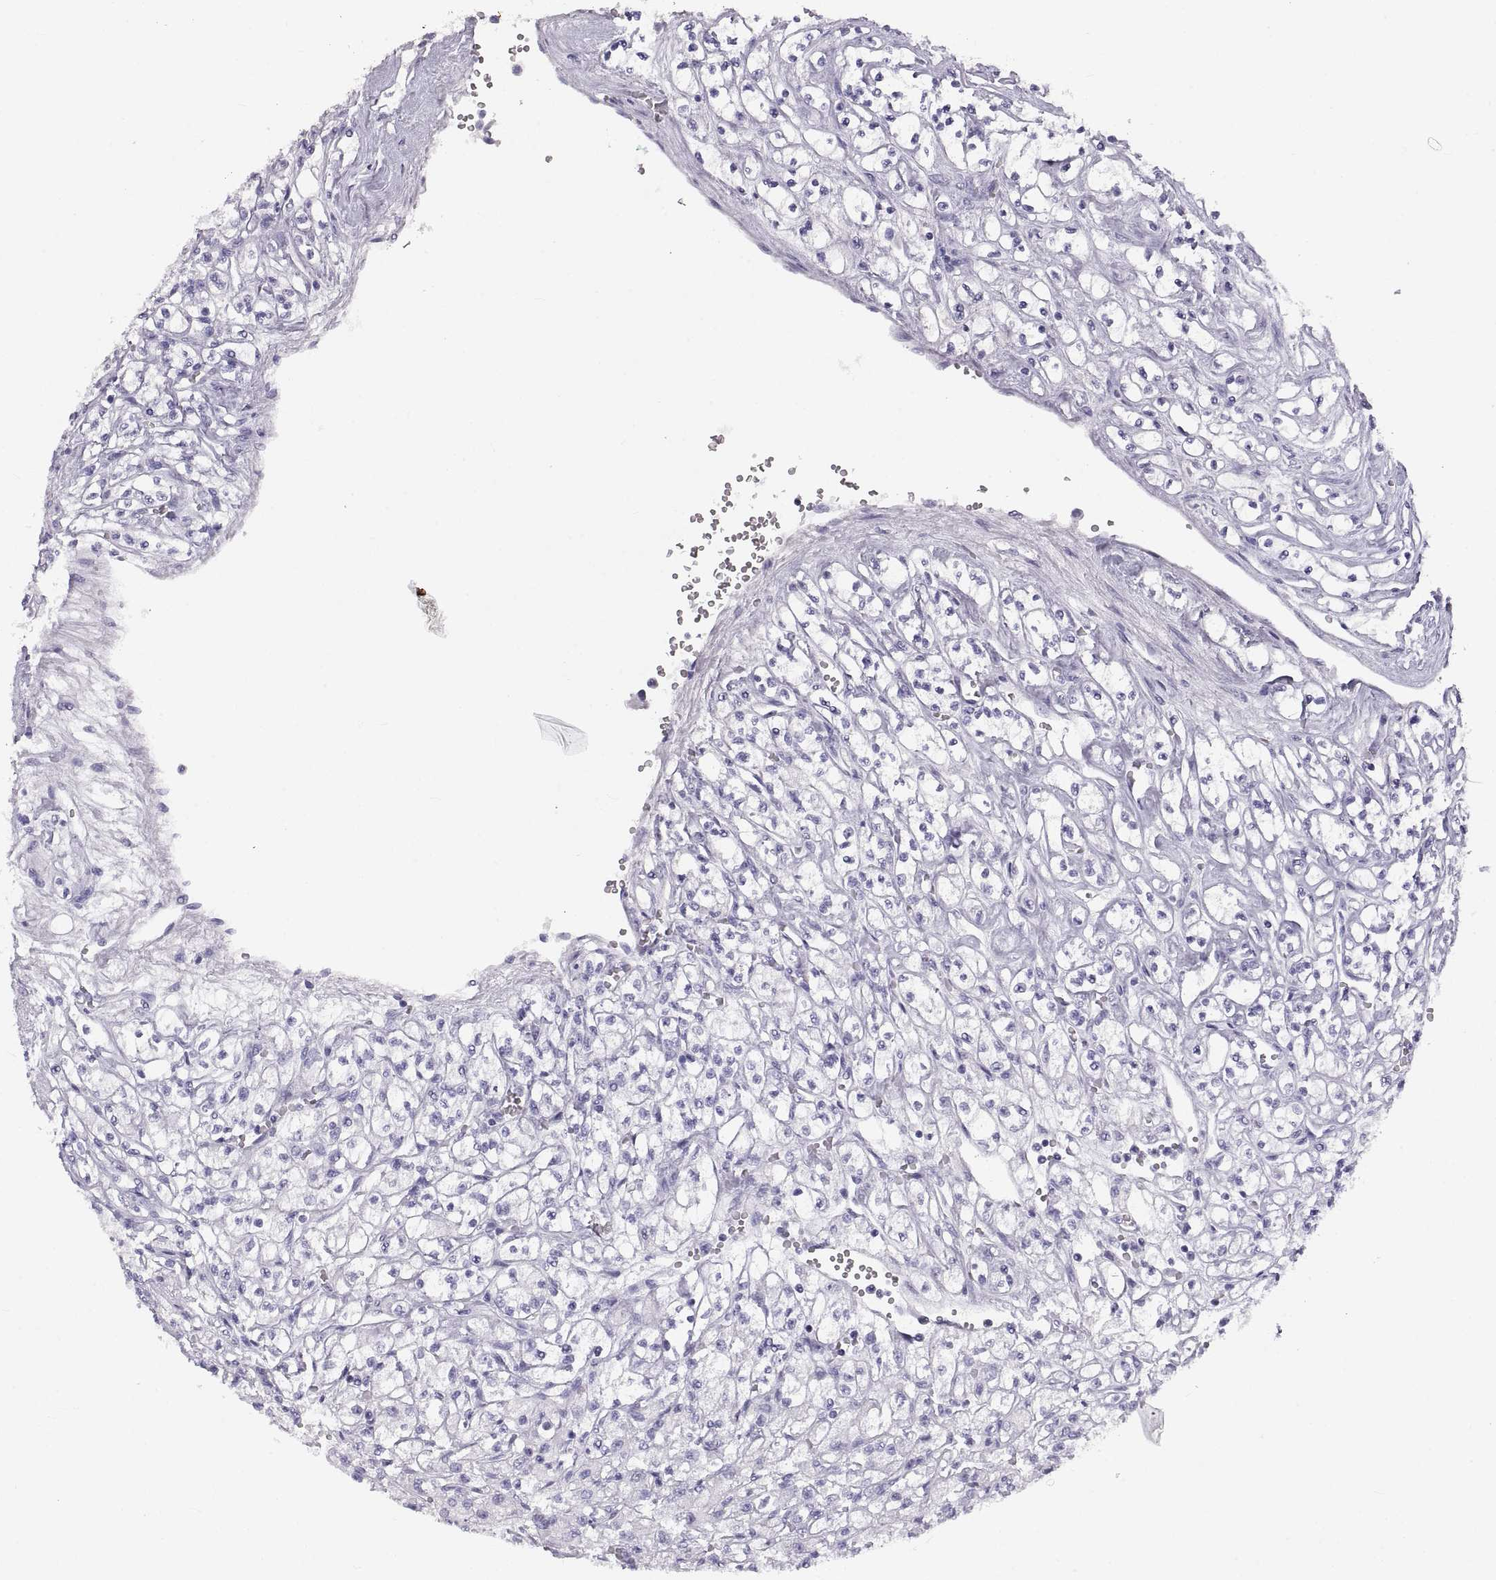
{"staining": {"intensity": "negative", "quantity": "none", "location": "none"}, "tissue": "renal cancer", "cell_type": "Tumor cells", "image_type": "cancer", "snomed": [{"axis": "morphology", "description": "Adenocarcinoma, NOS"}, {"axis": "topography", "description": "Kidney"}], "caption": "There is no significant staining in tumor cells of renal cancer.", "gene": "RLBP1", "patient": {"sex": "female", "age": 70}}